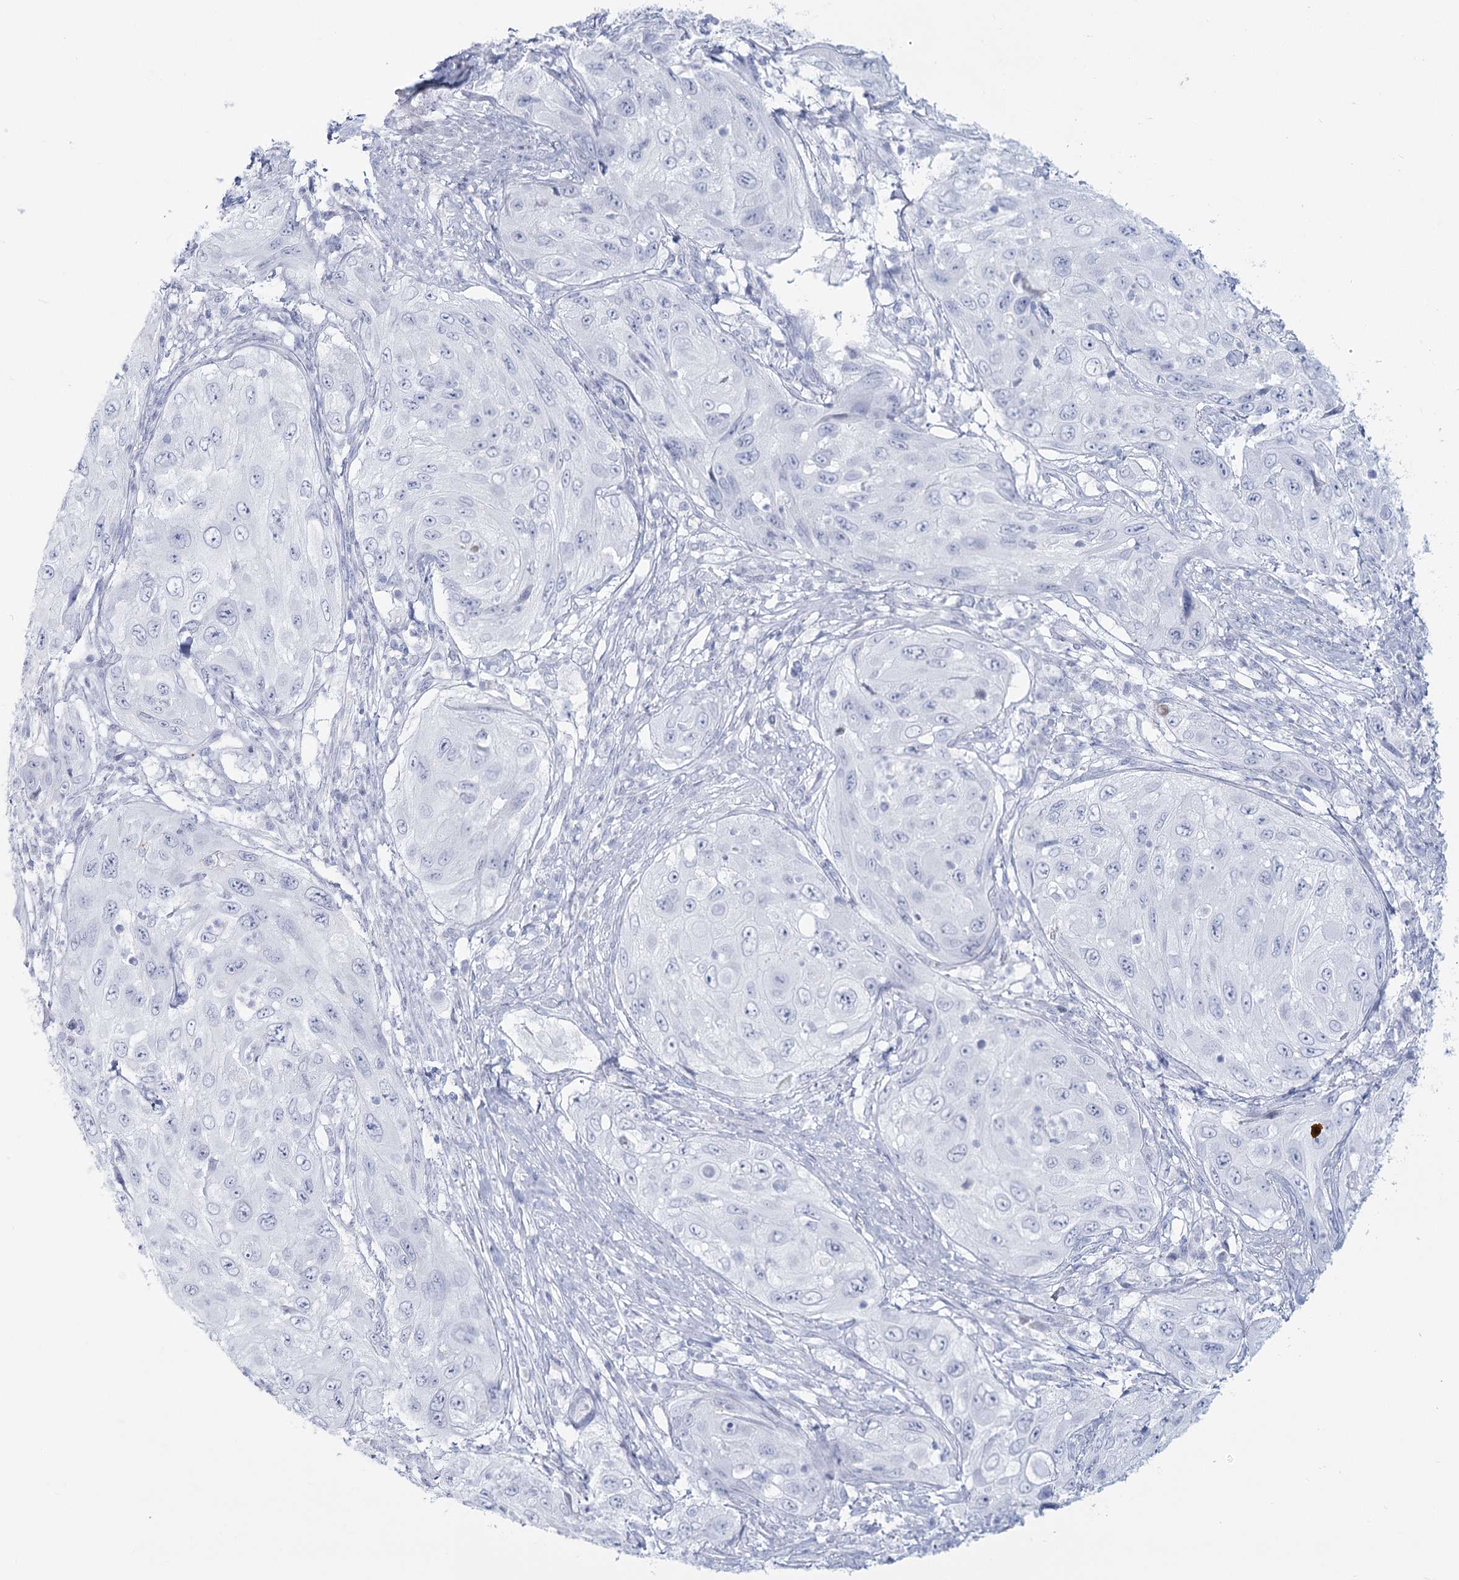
{"staining": {"intensity": "negative", "quantity": "none", "location": "none"}, "tissue": "cervical cancer", "cell_type": "Tumor cells", "image_type": "cancer", "snomed": [{"axis": "morphology", "description": "Squamous cell carcinoma, NOS"}, {"axis": "topography", "description": "Cervix"}], "caption": "Squamous cell carcinoma (cervical) was stained to show a protein in brown. There is no significant positivity in tumor cells.", "gene": "SLC6A19", "patient": {"sex": "female", "age": 42}}